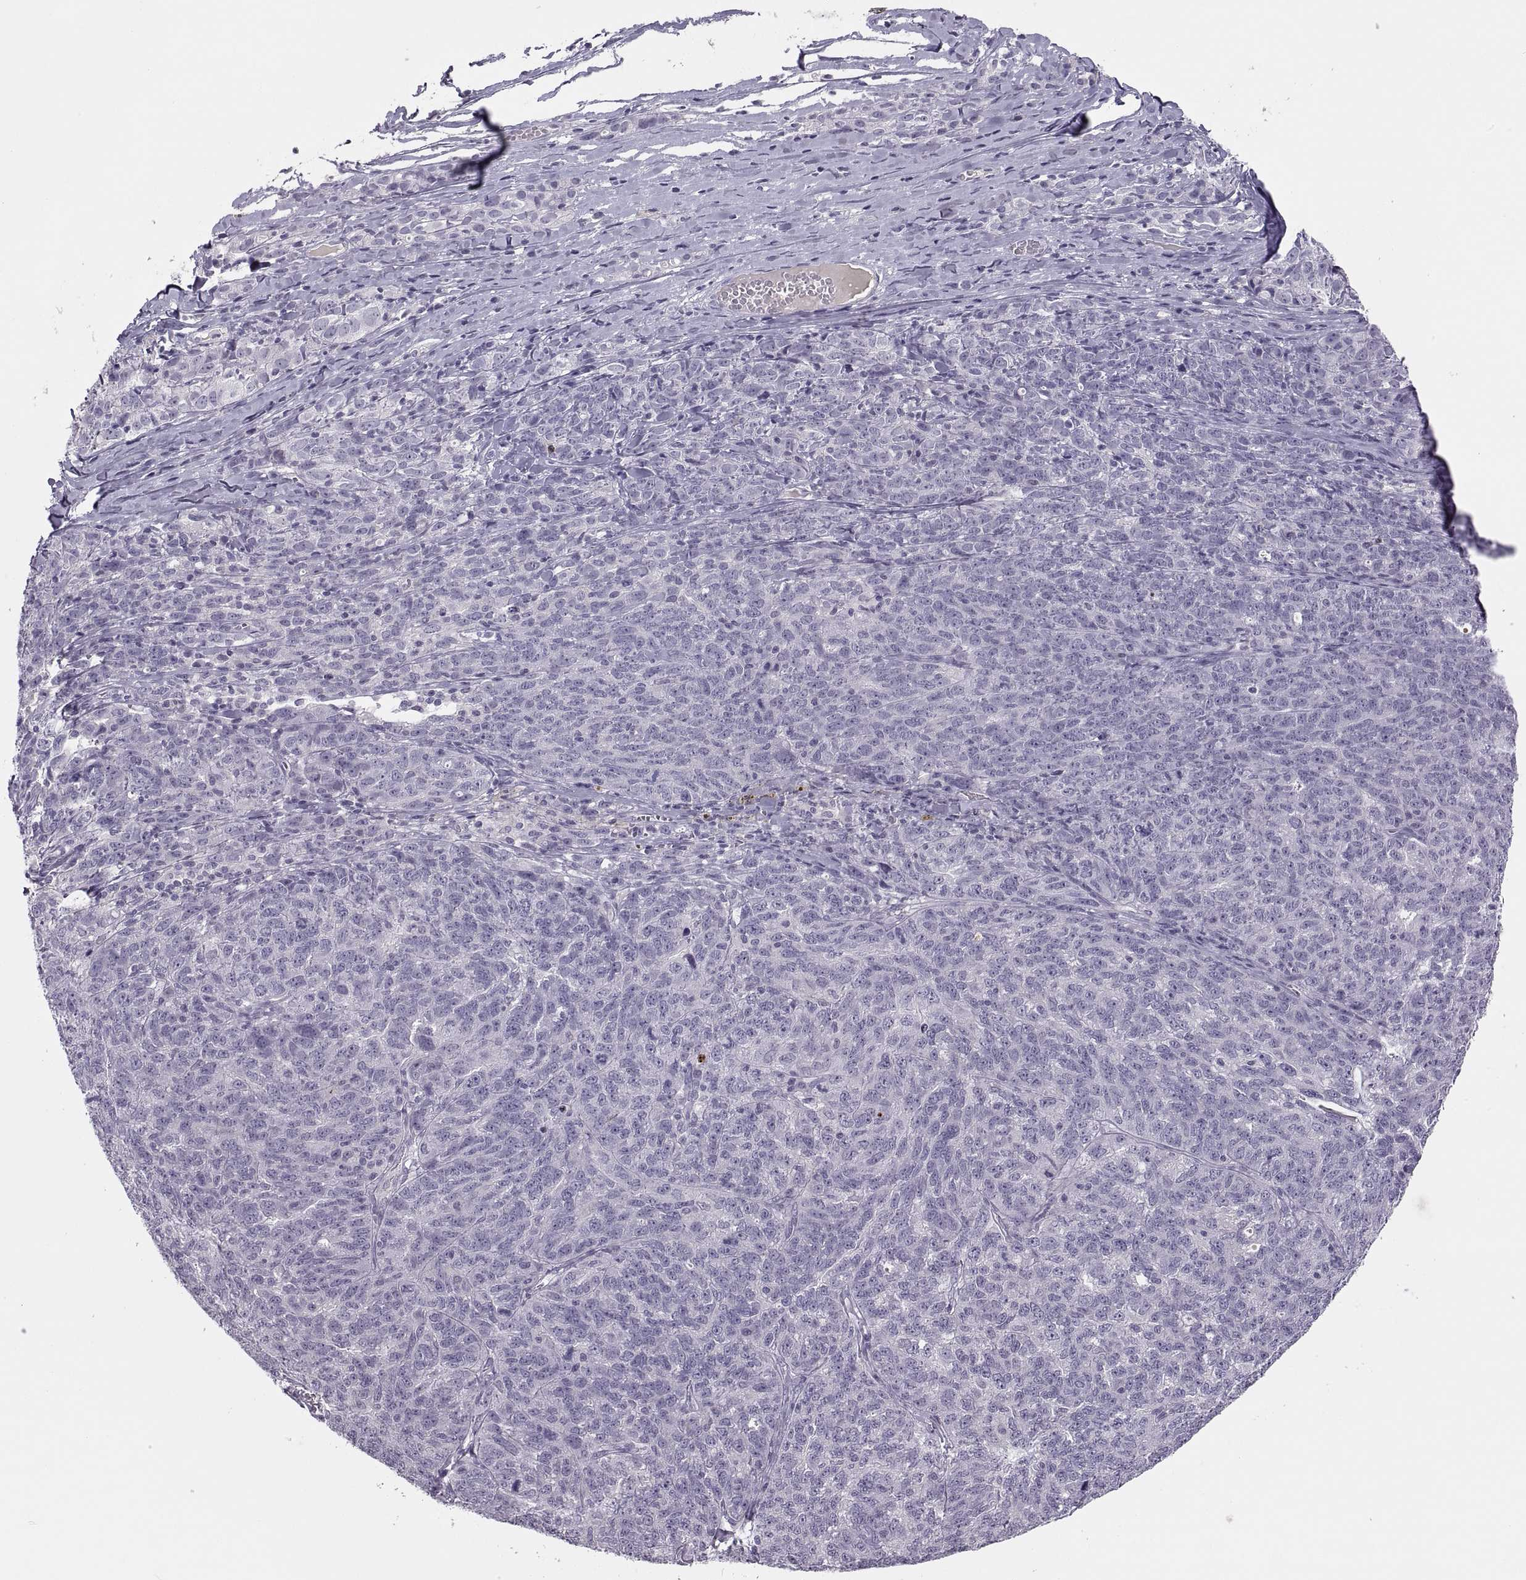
{"staining": {"intensity": "negative", "quantity": "none", "location": "none"}, "tissue": "ovarian cancer", "cell_type": "Tumor cells", "image_type": "cancer", "snomed": [{"axis": "morphology", "description": "Cystadenocarcinoma, serous, NOS"}, {"axis": "topography", "description": "Ovary"}], "caption": "Human ovarian cancer (serous cystadenocarcinoma) stained for a protein using IHC demonstrates no staining in tumor cells.", "gene": "CHCT1", "patient": {"sex": "female", "age": 71}}